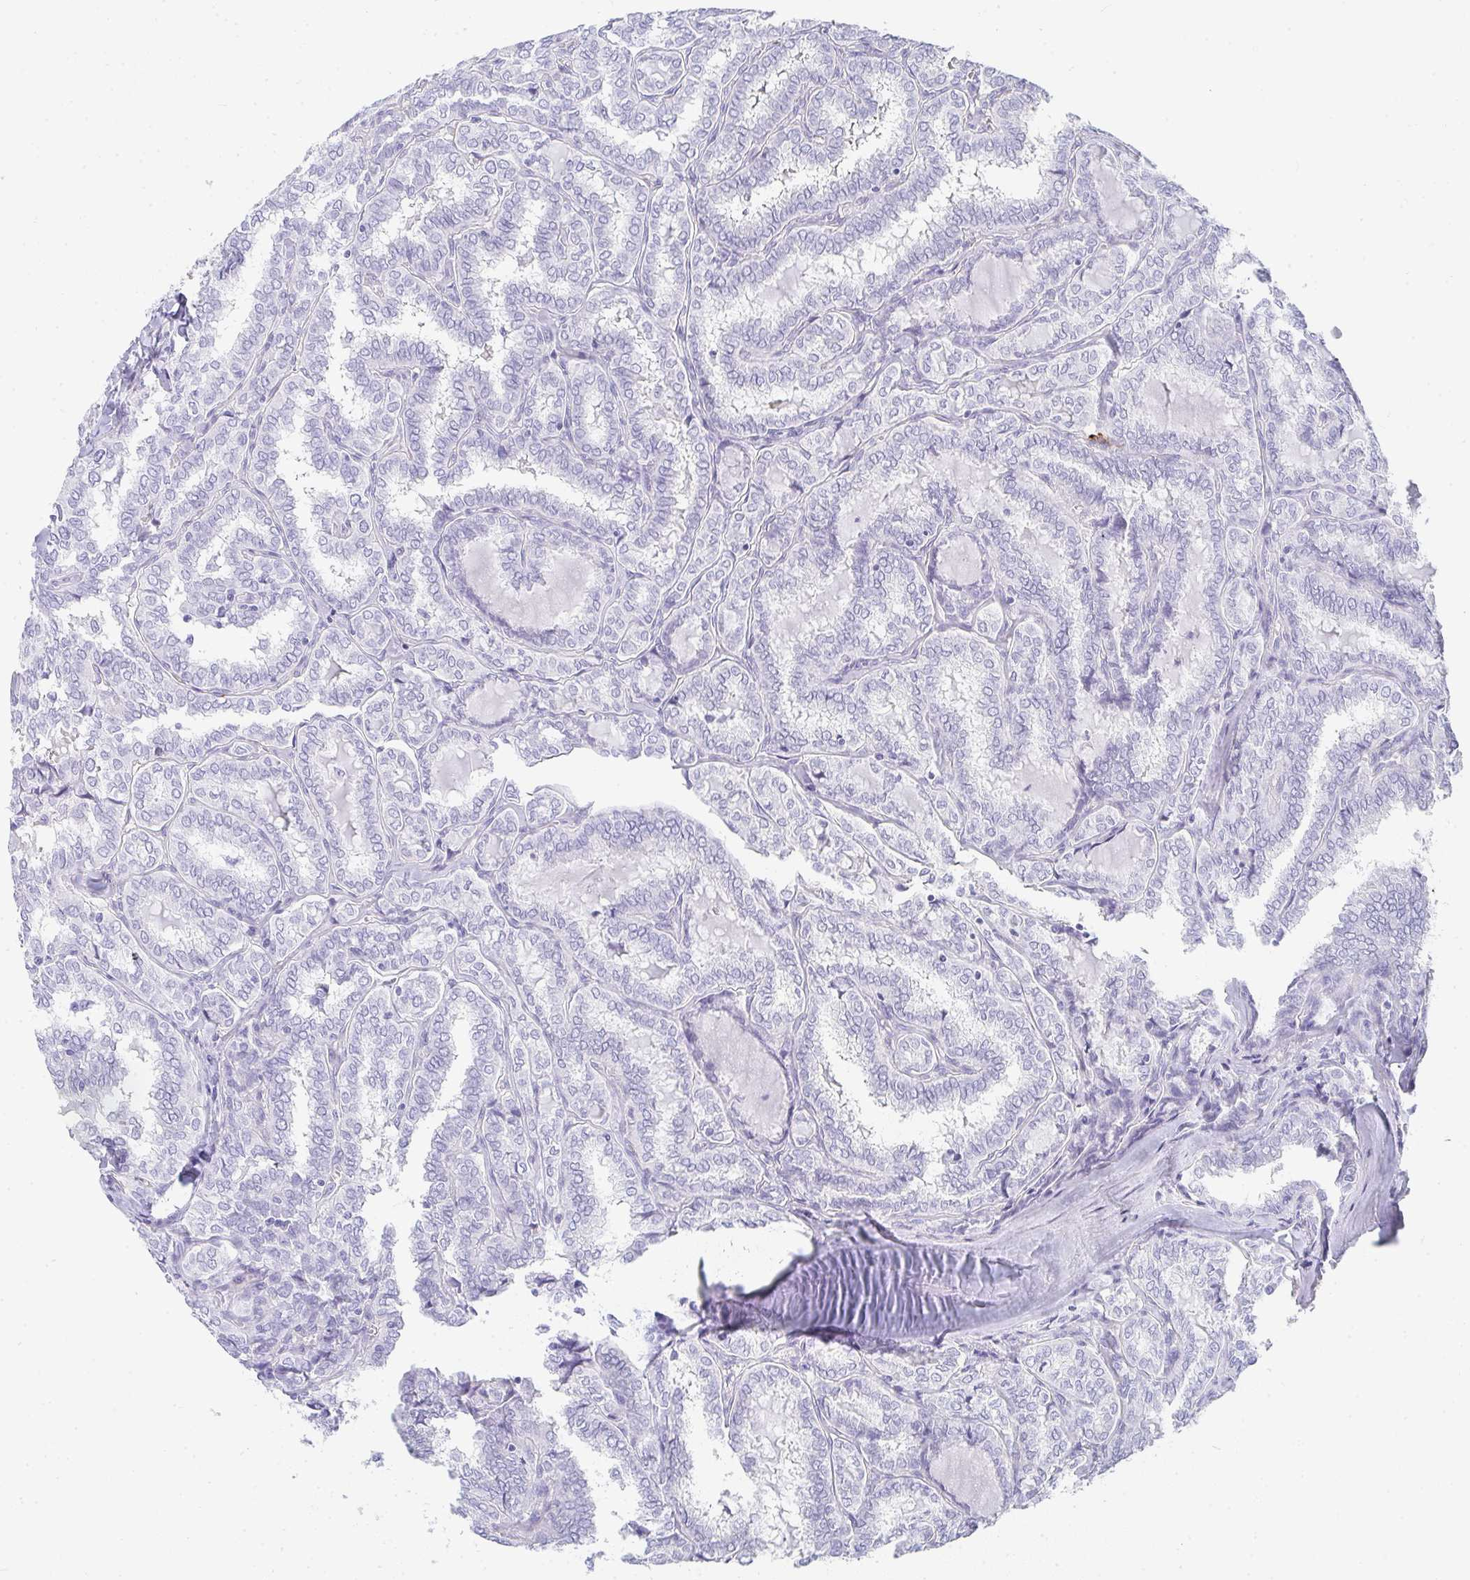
{"staining": {"intensity": "negative", "quantity": "none", "location": "none"}, "tissue": "thyroid cancer", "cell_type": "Tumor cells", "image_type": "cancer", "snomed": [{"axis": "morphology", "description": "Papillary adenocarcinoma, NOS"}, {"axis": "topography", "description": "Thyroid gland"}], "caption": "The image reveals no significant staining in tumor cells of thyroid cancer.", "gene": "PRND", "patient": {"sex": "female", "age": 30}}